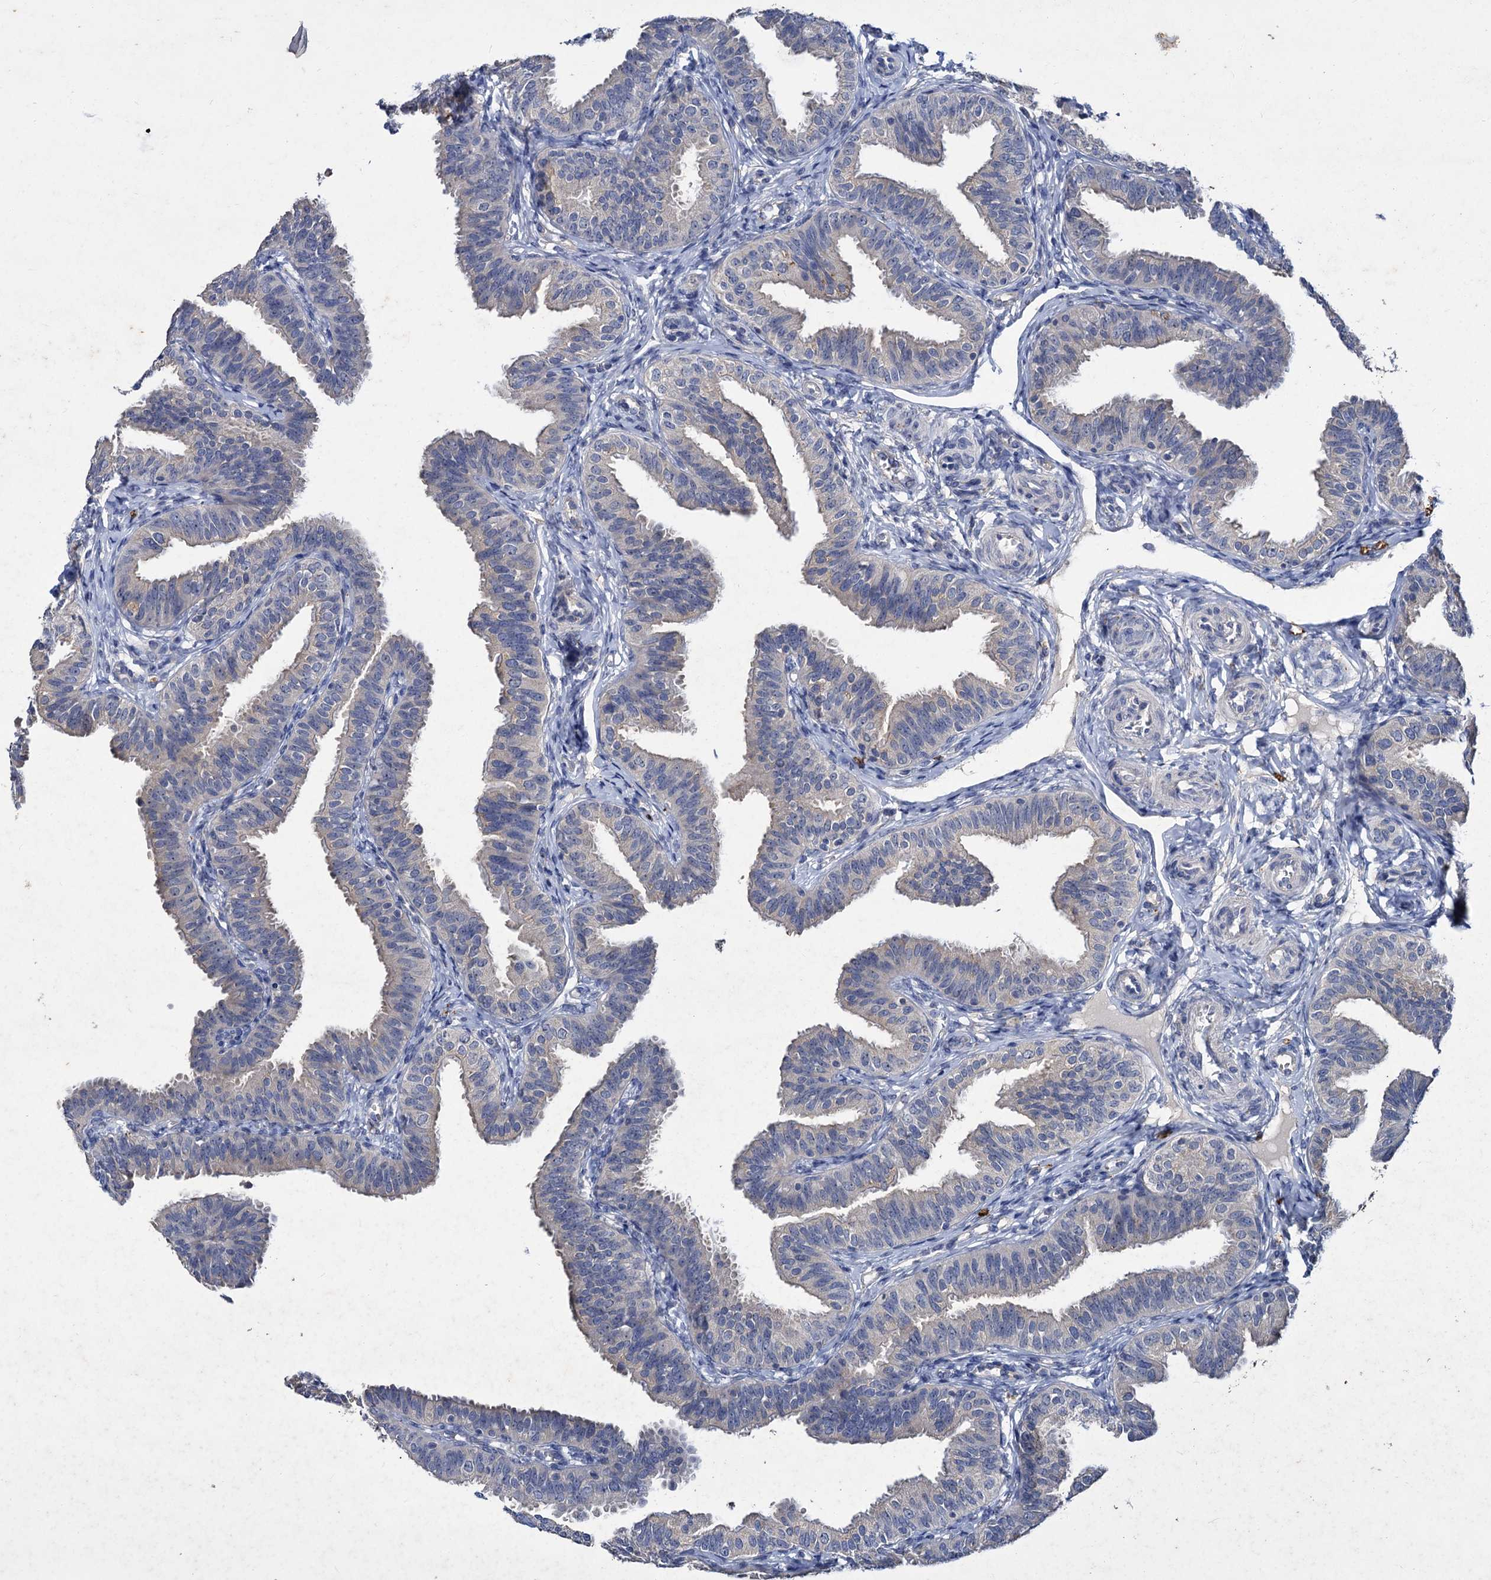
{"staining": {"intensity": "negative", "quantity": "none", "location": "none"}, "tissue": "fallopian tube", "cell_type": "Glandular cells", "image_type": "normal", "snomed": [{"axis": "morphology", "description": "Normal tissue, NOS"}, {"axis": "topography", "description": "Fallopian tube"}], "caption": "This micrograph is of unremarkable fallopian tube stained with immunohistochemistry to label a protein in brown with the nuclei are counter-stained blue. There is no positivity in glandular cells.", "gene": "ATP9A", "patient": {"sex": "female", "age": 35}}